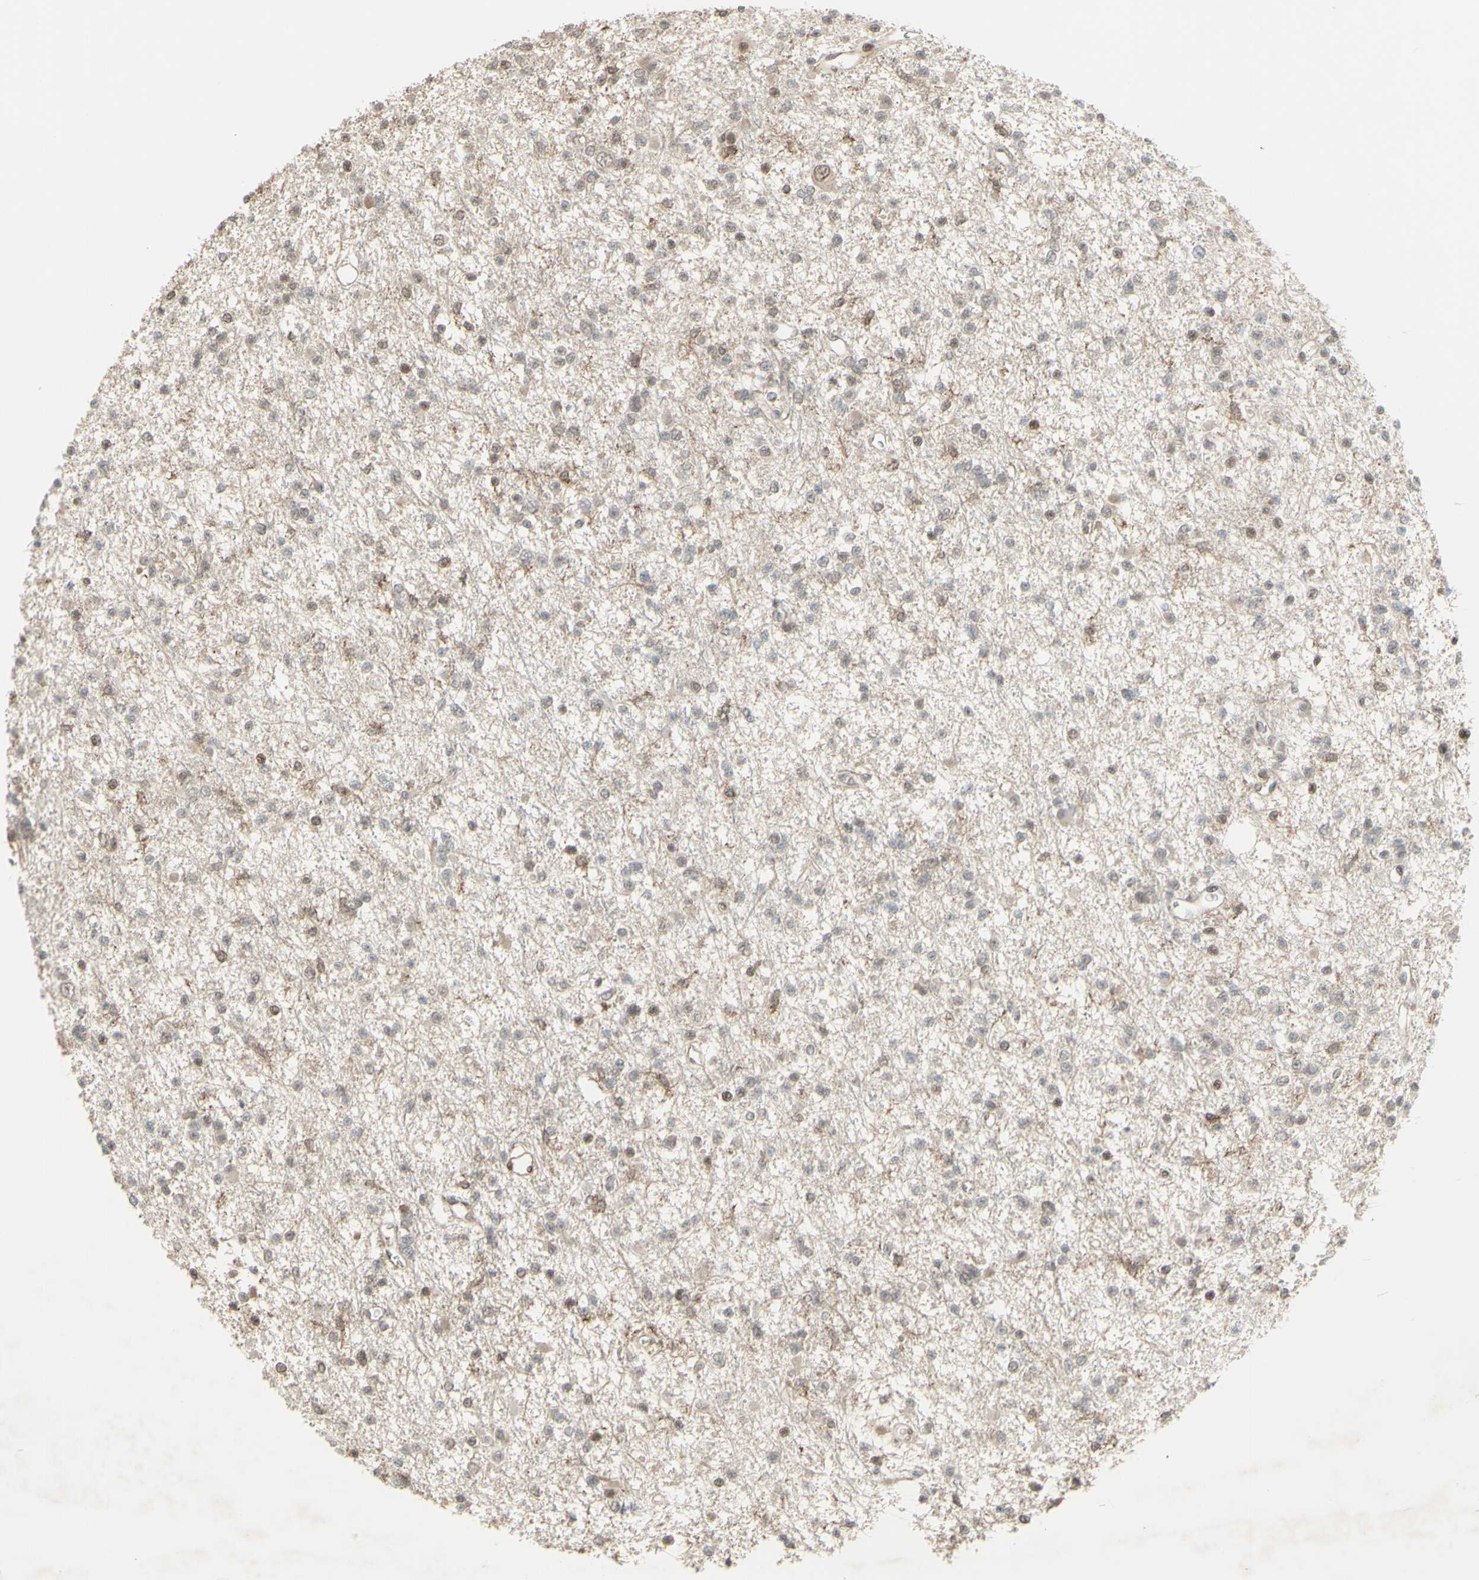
{"staining": {"intensity": "weak", "quantity": "<25%", "location": "nuclear"}, "tissue": "glioma", "cell_type": "Tumor cells", "image_type": "cancer", "snomed": [{"axis": "morphology", "description": "Glioma, malignant, Low grade"}, {"axis": "topography", "description": "Brain"}], "caption": "Immunohistochemistry (IHC) of human low-grade glioma (malignant) shows no expression in tumor cells.", "gene": "CD33", "patient": {"sex": "female", "age": 22}}